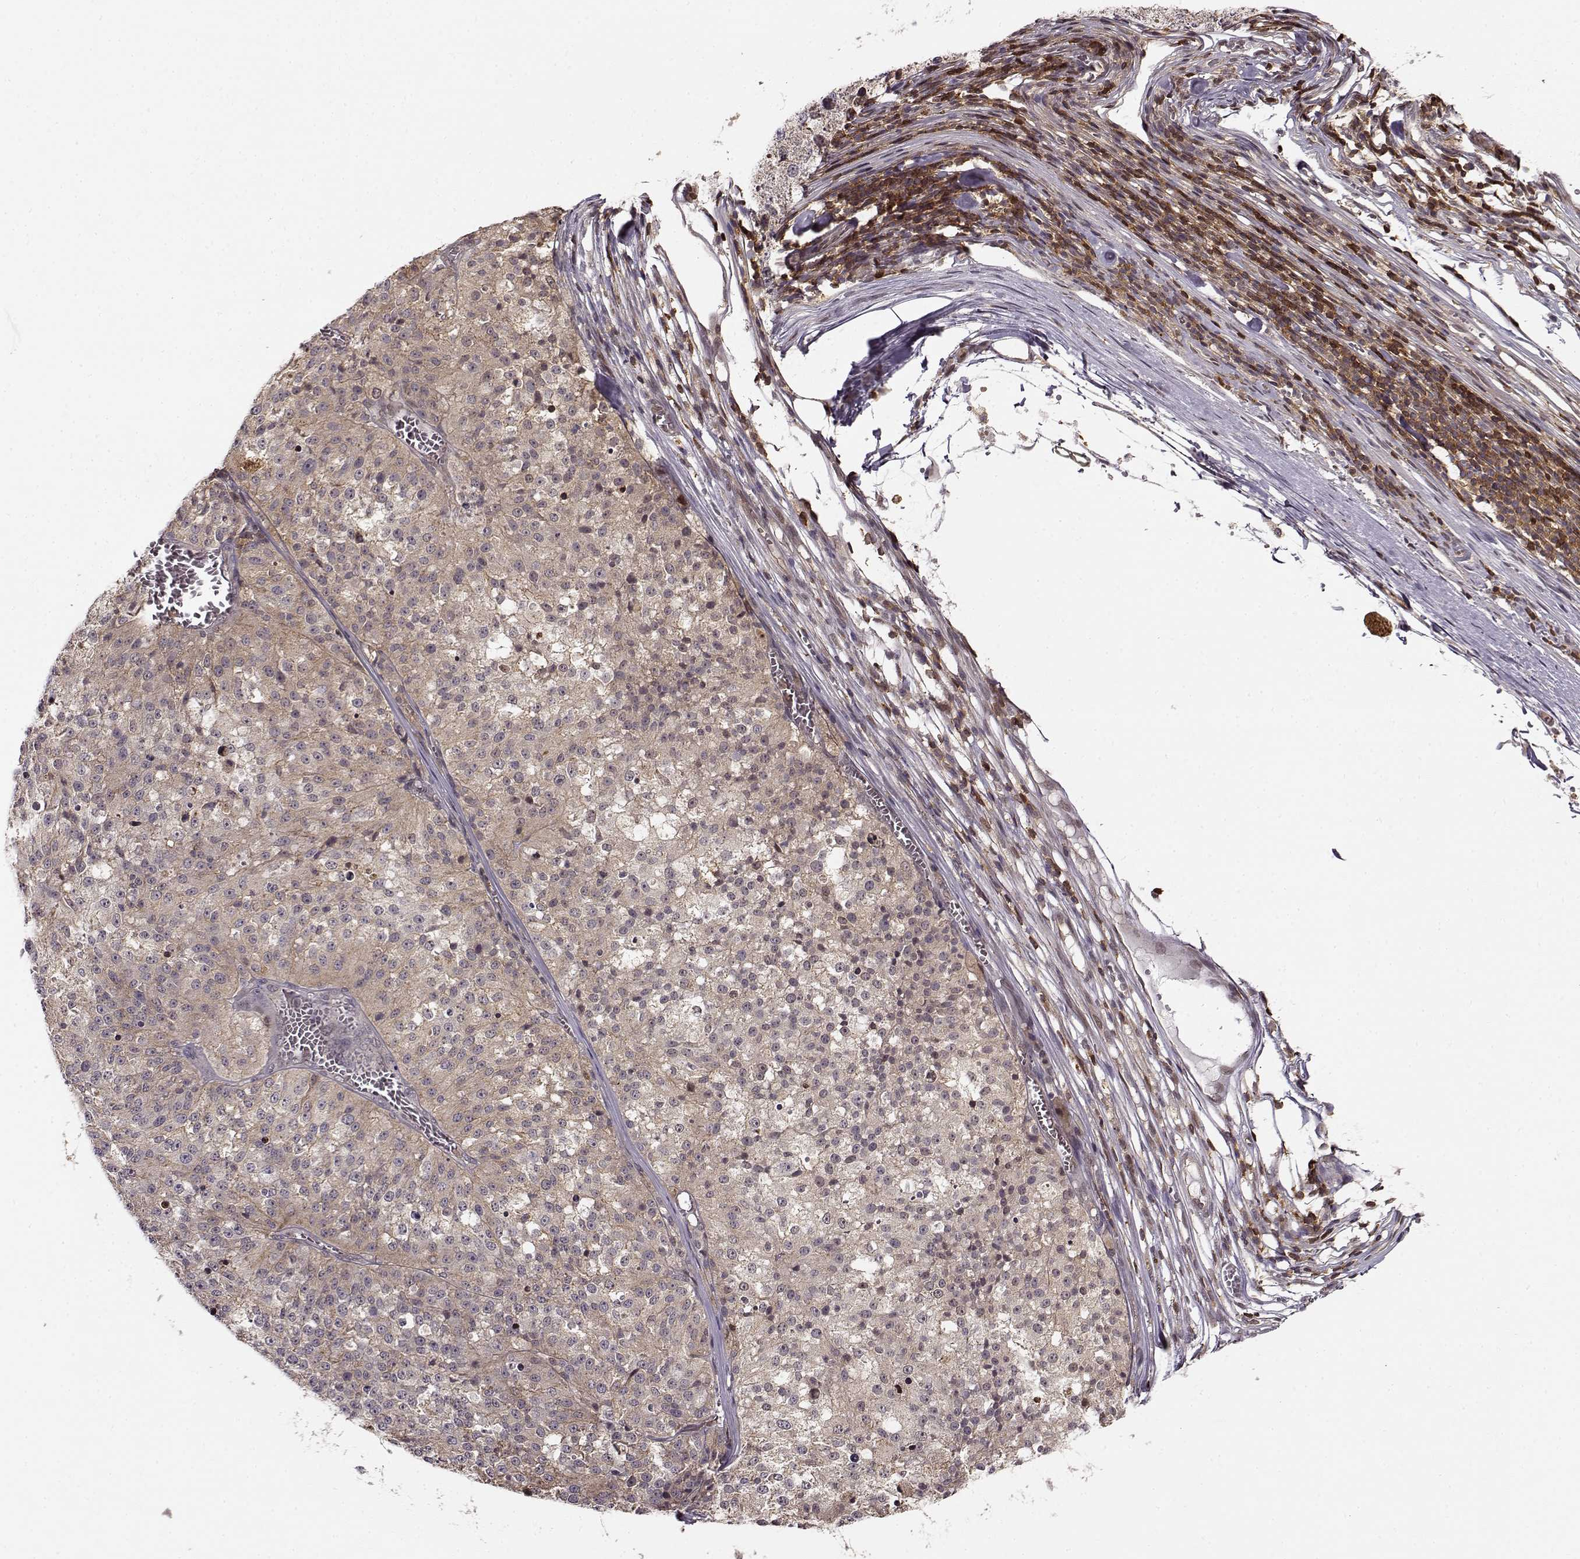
{"staining": {"intensity": "weak", "quantity": ">75%", "location": "cytoplasmic/membranous"}, "tissue": "melanoma", "cell_type": "Tumor cells", "image_type": "cancer", "snomed": [{"axis": "morphology", "description": "Malignant melanoma, Metastatic site"}, {"axis": "topography", "description": "Lymph node"}], "caption": "Immunohistochemistry (IHC) (DAB) staining of malignant melanoma (metastatic site) displays weak cytoplasmic/membranous protein staining in approximately >75% of tumor cells.", "gene": "MFSD1", "patient": {"sex": "female", "age": 64}}